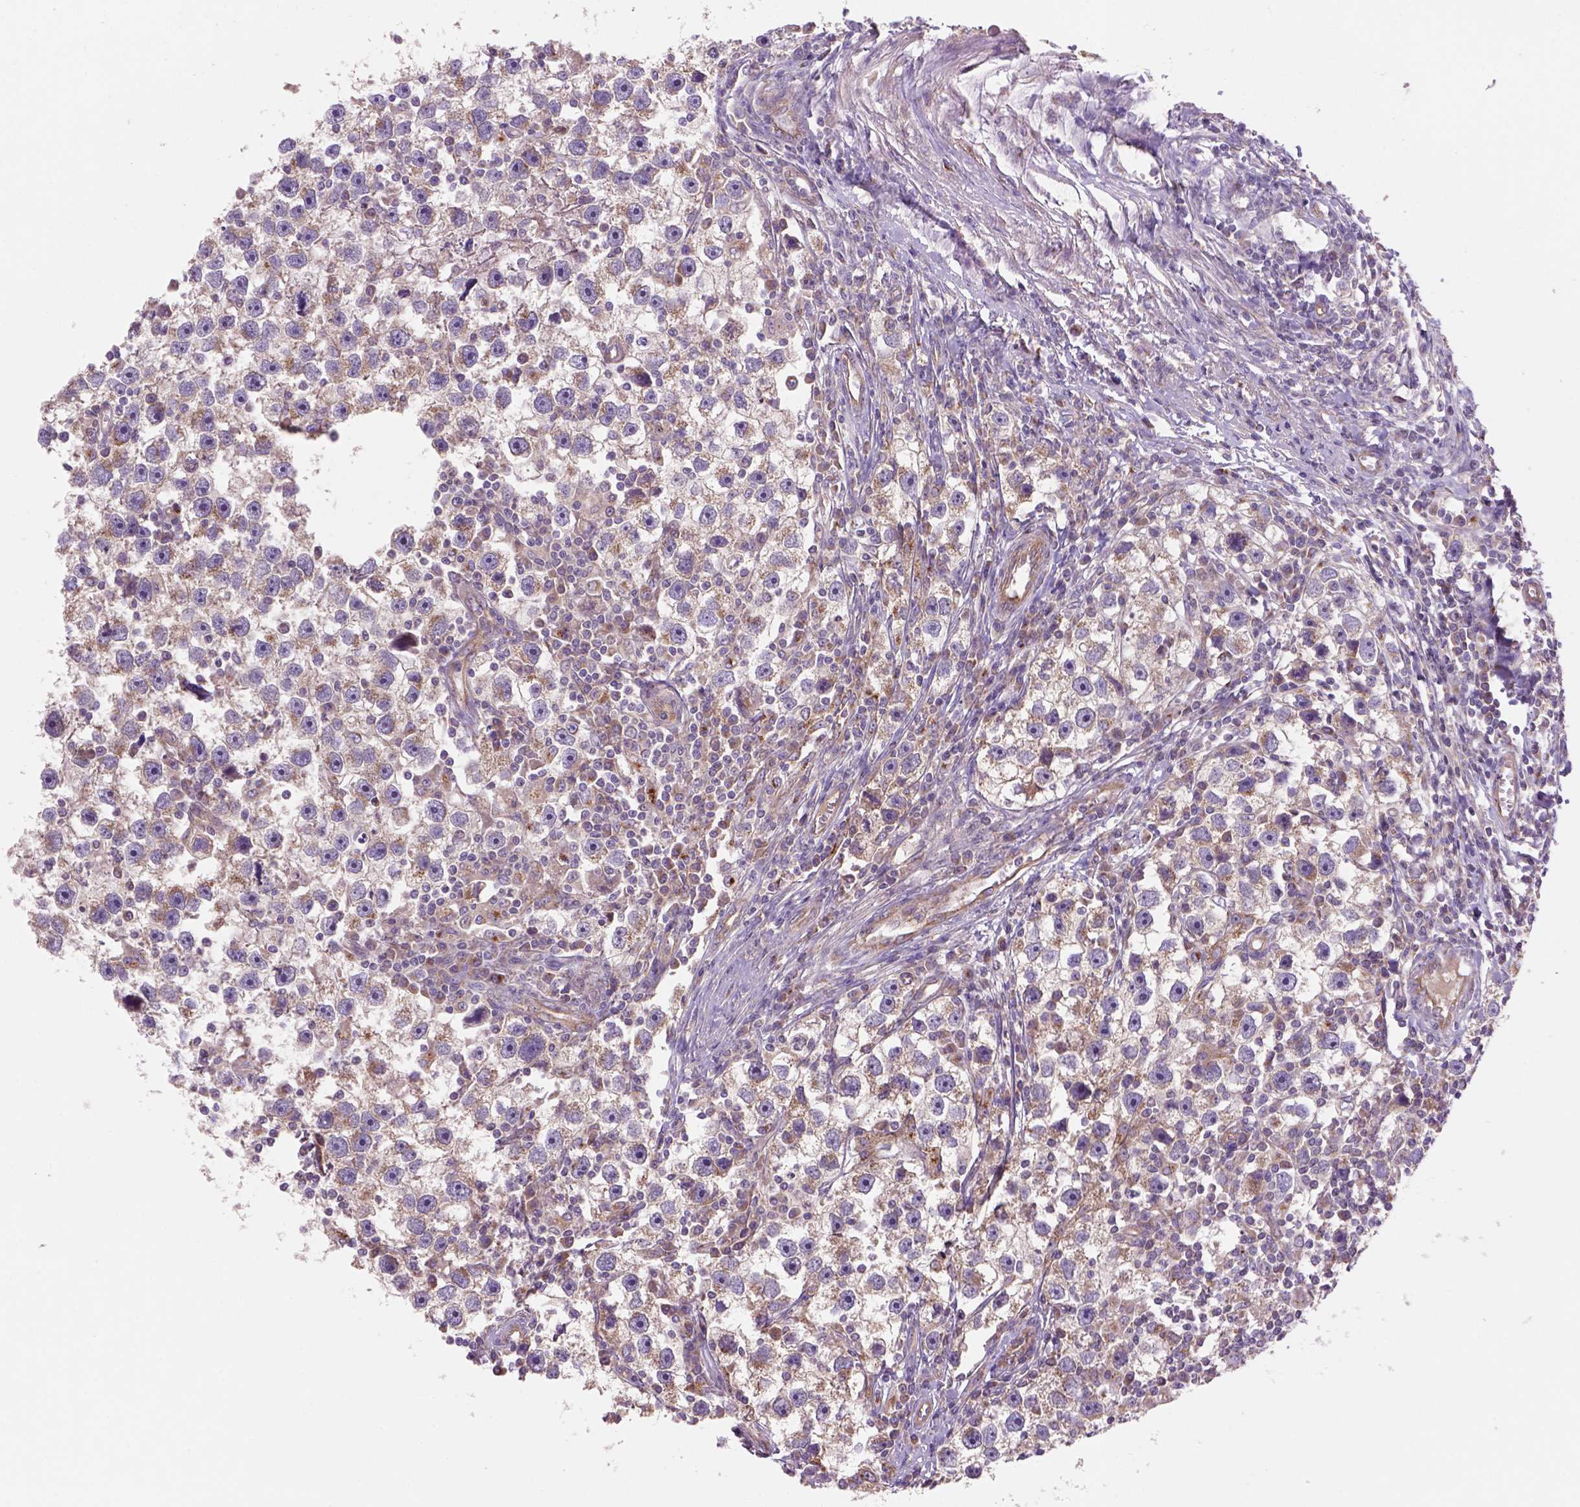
{"staining": {"intensity": "weak", "quantity": "25%-75%", "location": "cytoplasmic/membranous"}, "tissue": "testis cancer", "cell_type": "Tumor cells", "image_type": "cancer", "snomed": [{"axis": "morphology", "description": "Seminoma, NOS"}, {"axis": "topography", "description": "Testis"}], "caption": "Testis seminoma stained with DAB IHC demonstrates low levels of weak cytoplasmic/membranous positivity in about 25%-75% of tumor cells. (Stains: DAB (3,3'-diaminobenzidine) in brown, nuclei in blue, Microscopy: brightfield microscopy at high magnification).", "gene": "WARS2", "patient": {"sex": "male", "age": 30}}